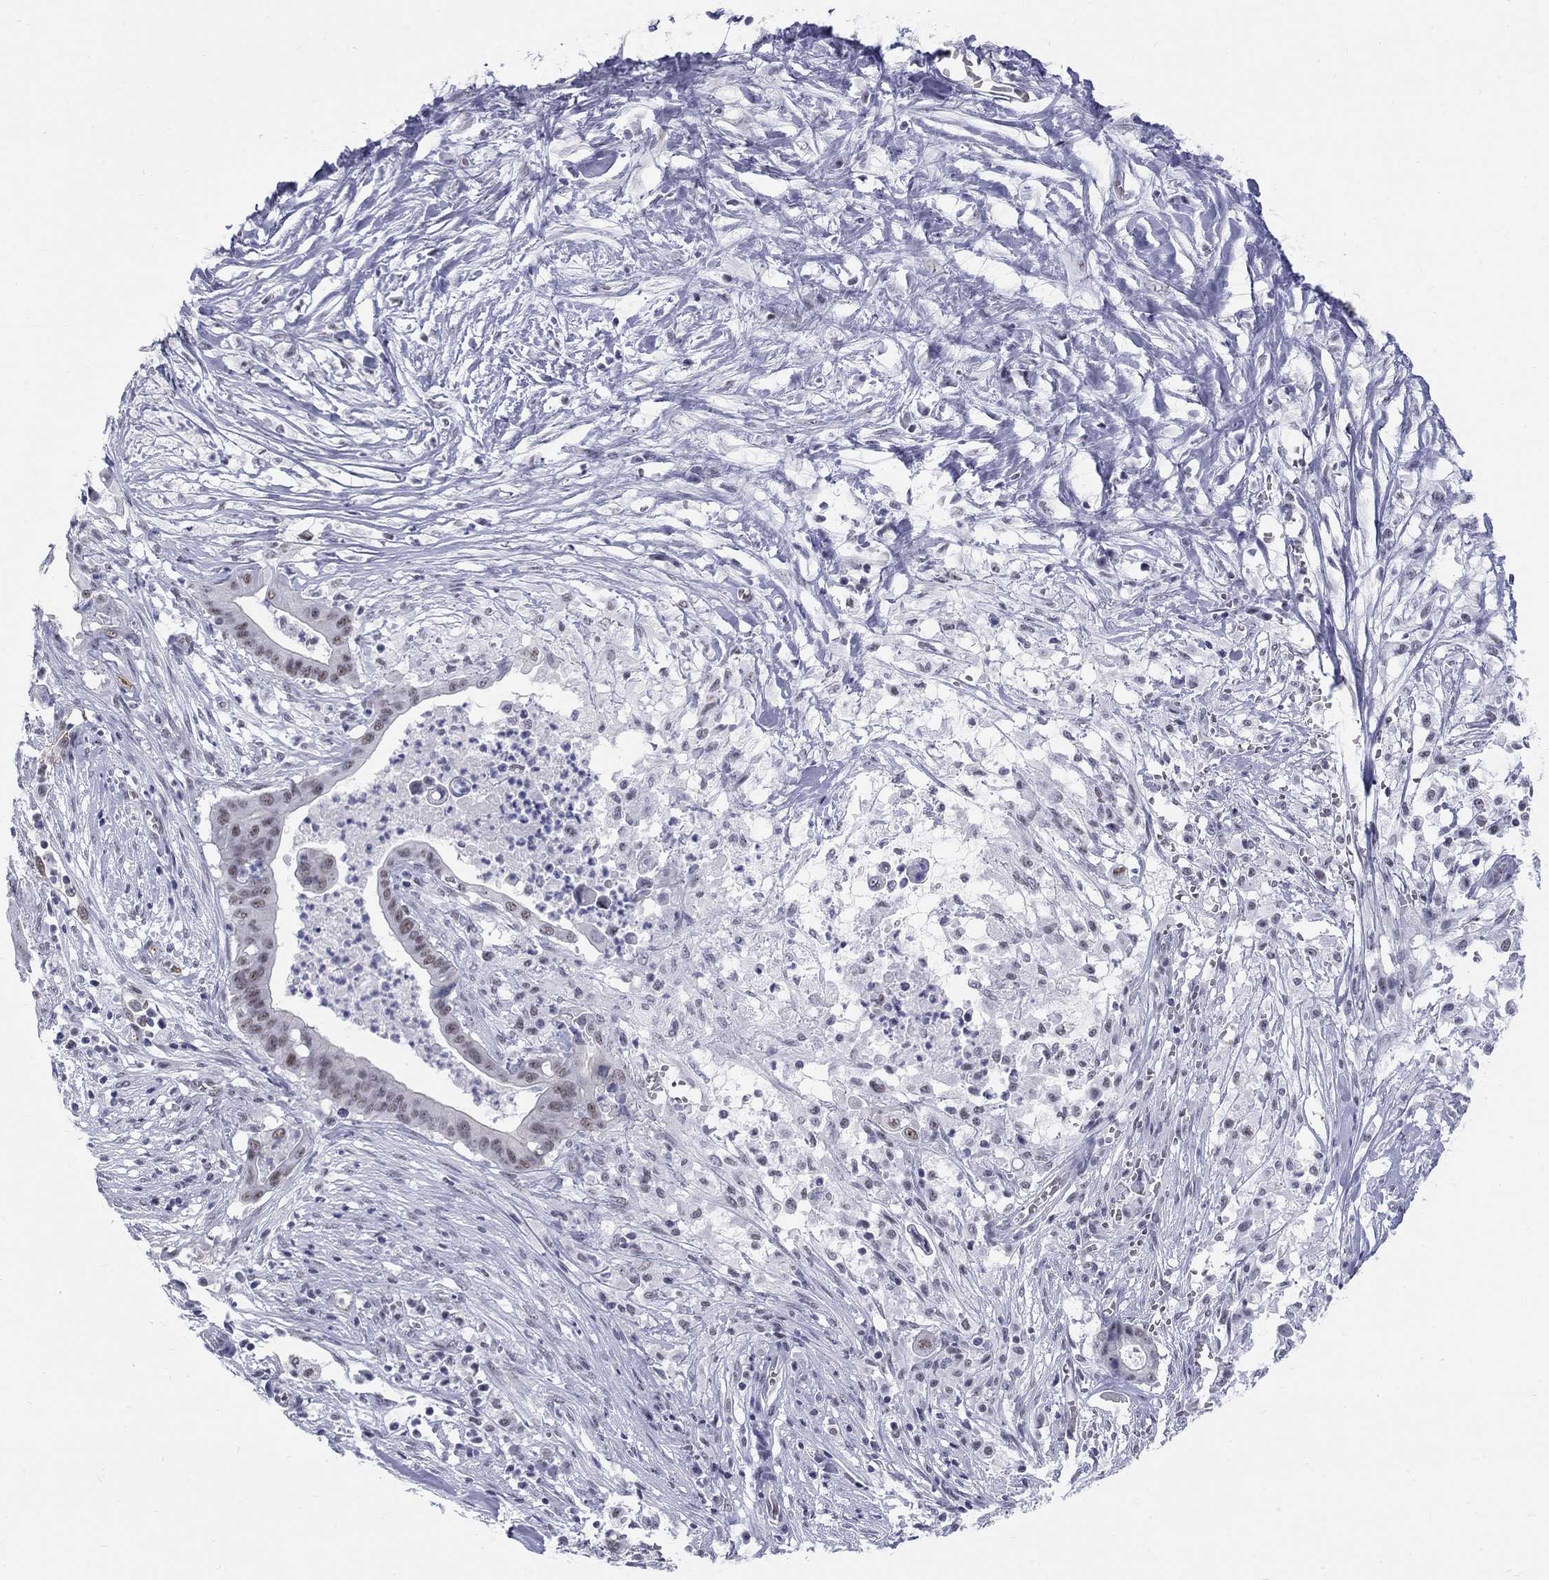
{"staining": {"intensity": "weak", "quantity": "25%-75%", "location": "nuclear"}, "tissue": "pancreatic cancer", "cell_type": "Tumor cells", "image_type": "cancer", "snomed": [{"axis": "morphology", "description": "Adenocarcinoma, NOS"}, {"axis": "topography", "description": "Pancreas"}], "caption": "This photomicrograph demonstrates adenocarcinoma (pancreatic) stained with immunohistochemistry (IHC) to label a protein in brown. The nuclear of tumor cells show weak positivity for the protein. Nuclei are counter-stained blue.", "gene": "DMTN", "patient": {"sex": "male", "age": 61}}